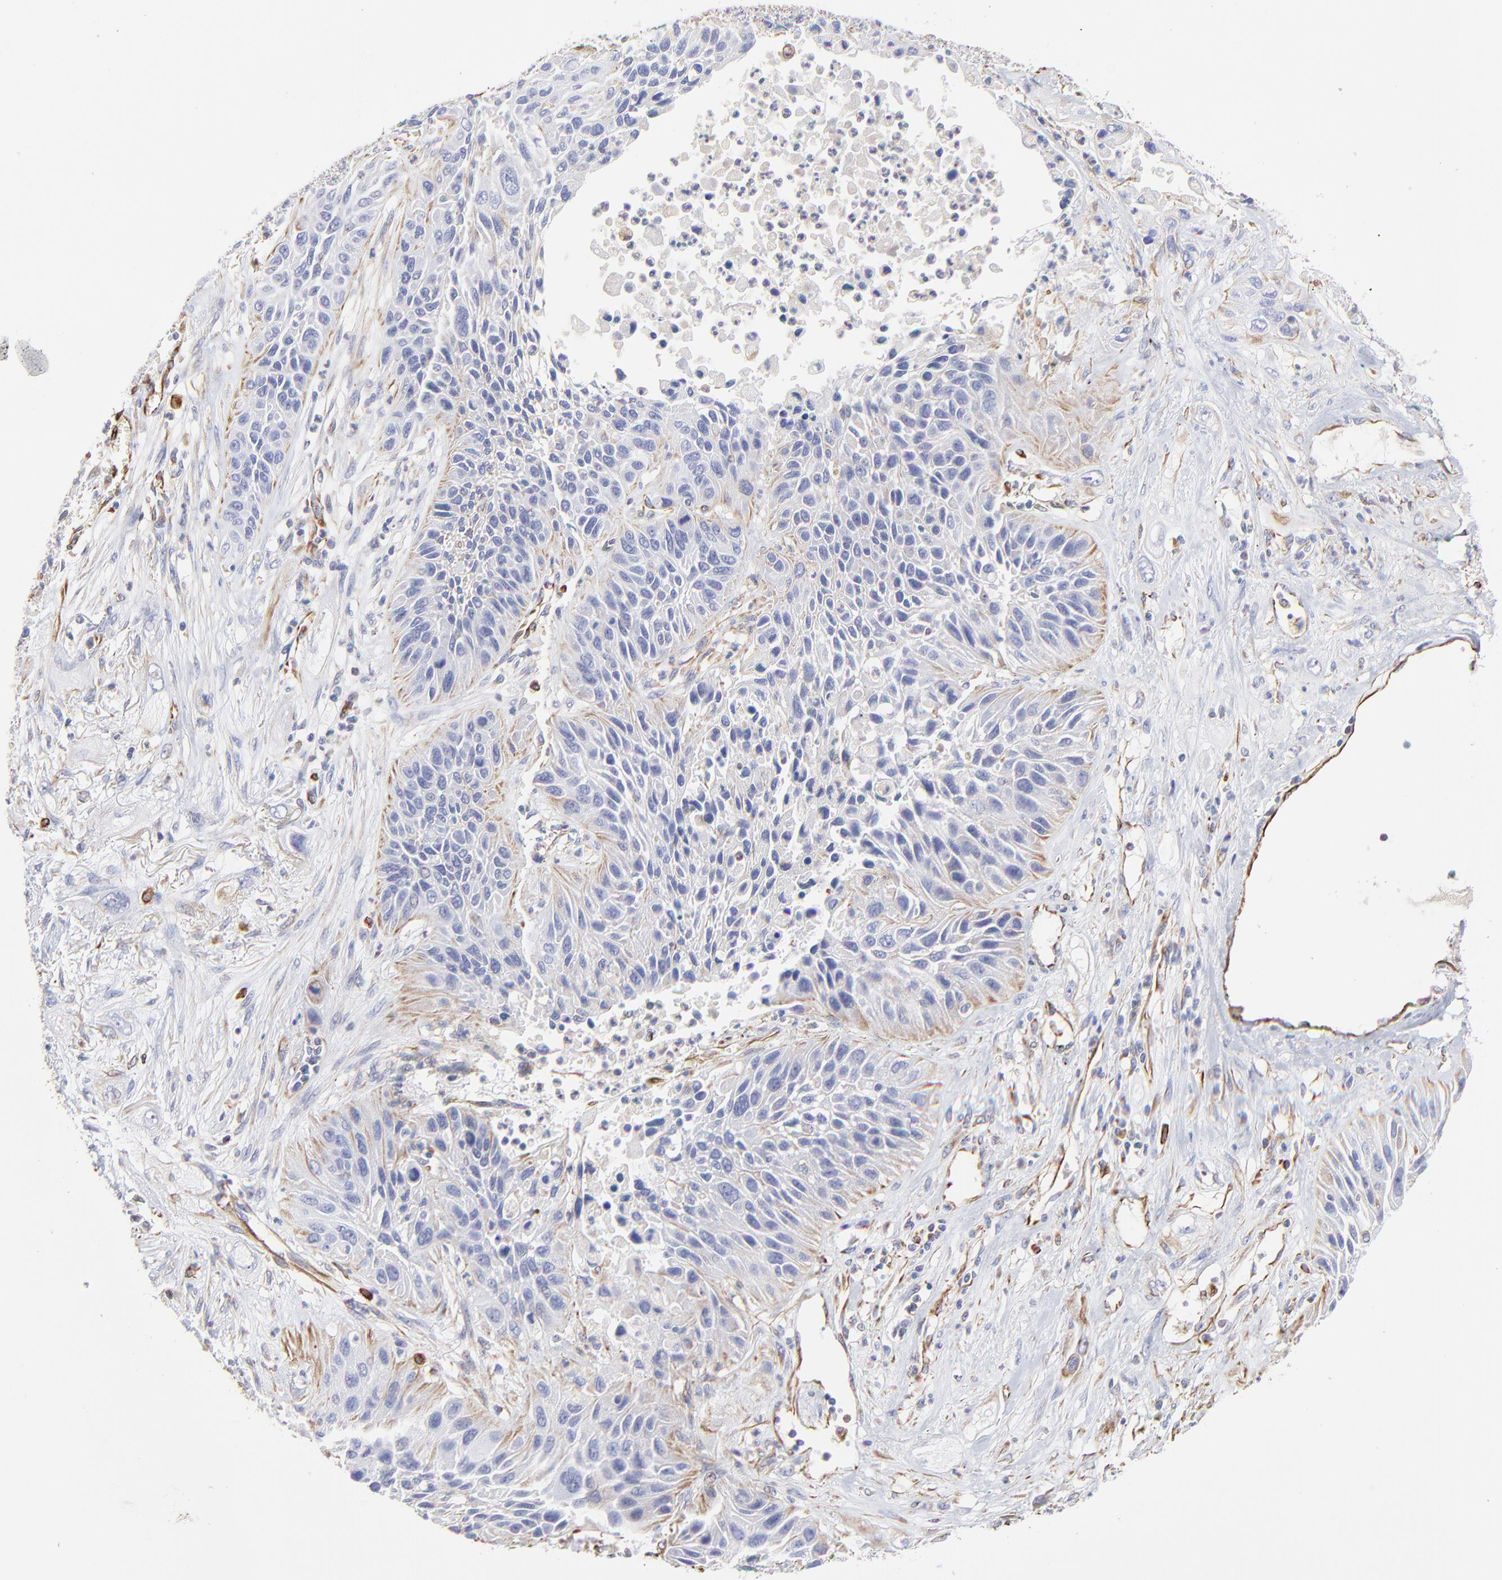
{"staining": {"intensity": "weak", "quantity": "<25%", "location": "cytoplasmic/membranous"}, "tissue": "lung cancer", "cell_type": "Tumor cells", "image_type": "cancer", "snomed": [{"axis": "morphology", "description": "Squamous cell carcinoma, NOS"}, {"axis": "topography", "description": "Lung"}], "caption": "There is no significant positivity in tumor cells of lung squamous cell carcinoma.", "gene": "COX8C", "patient": {"sex": "female", "age": 76}}